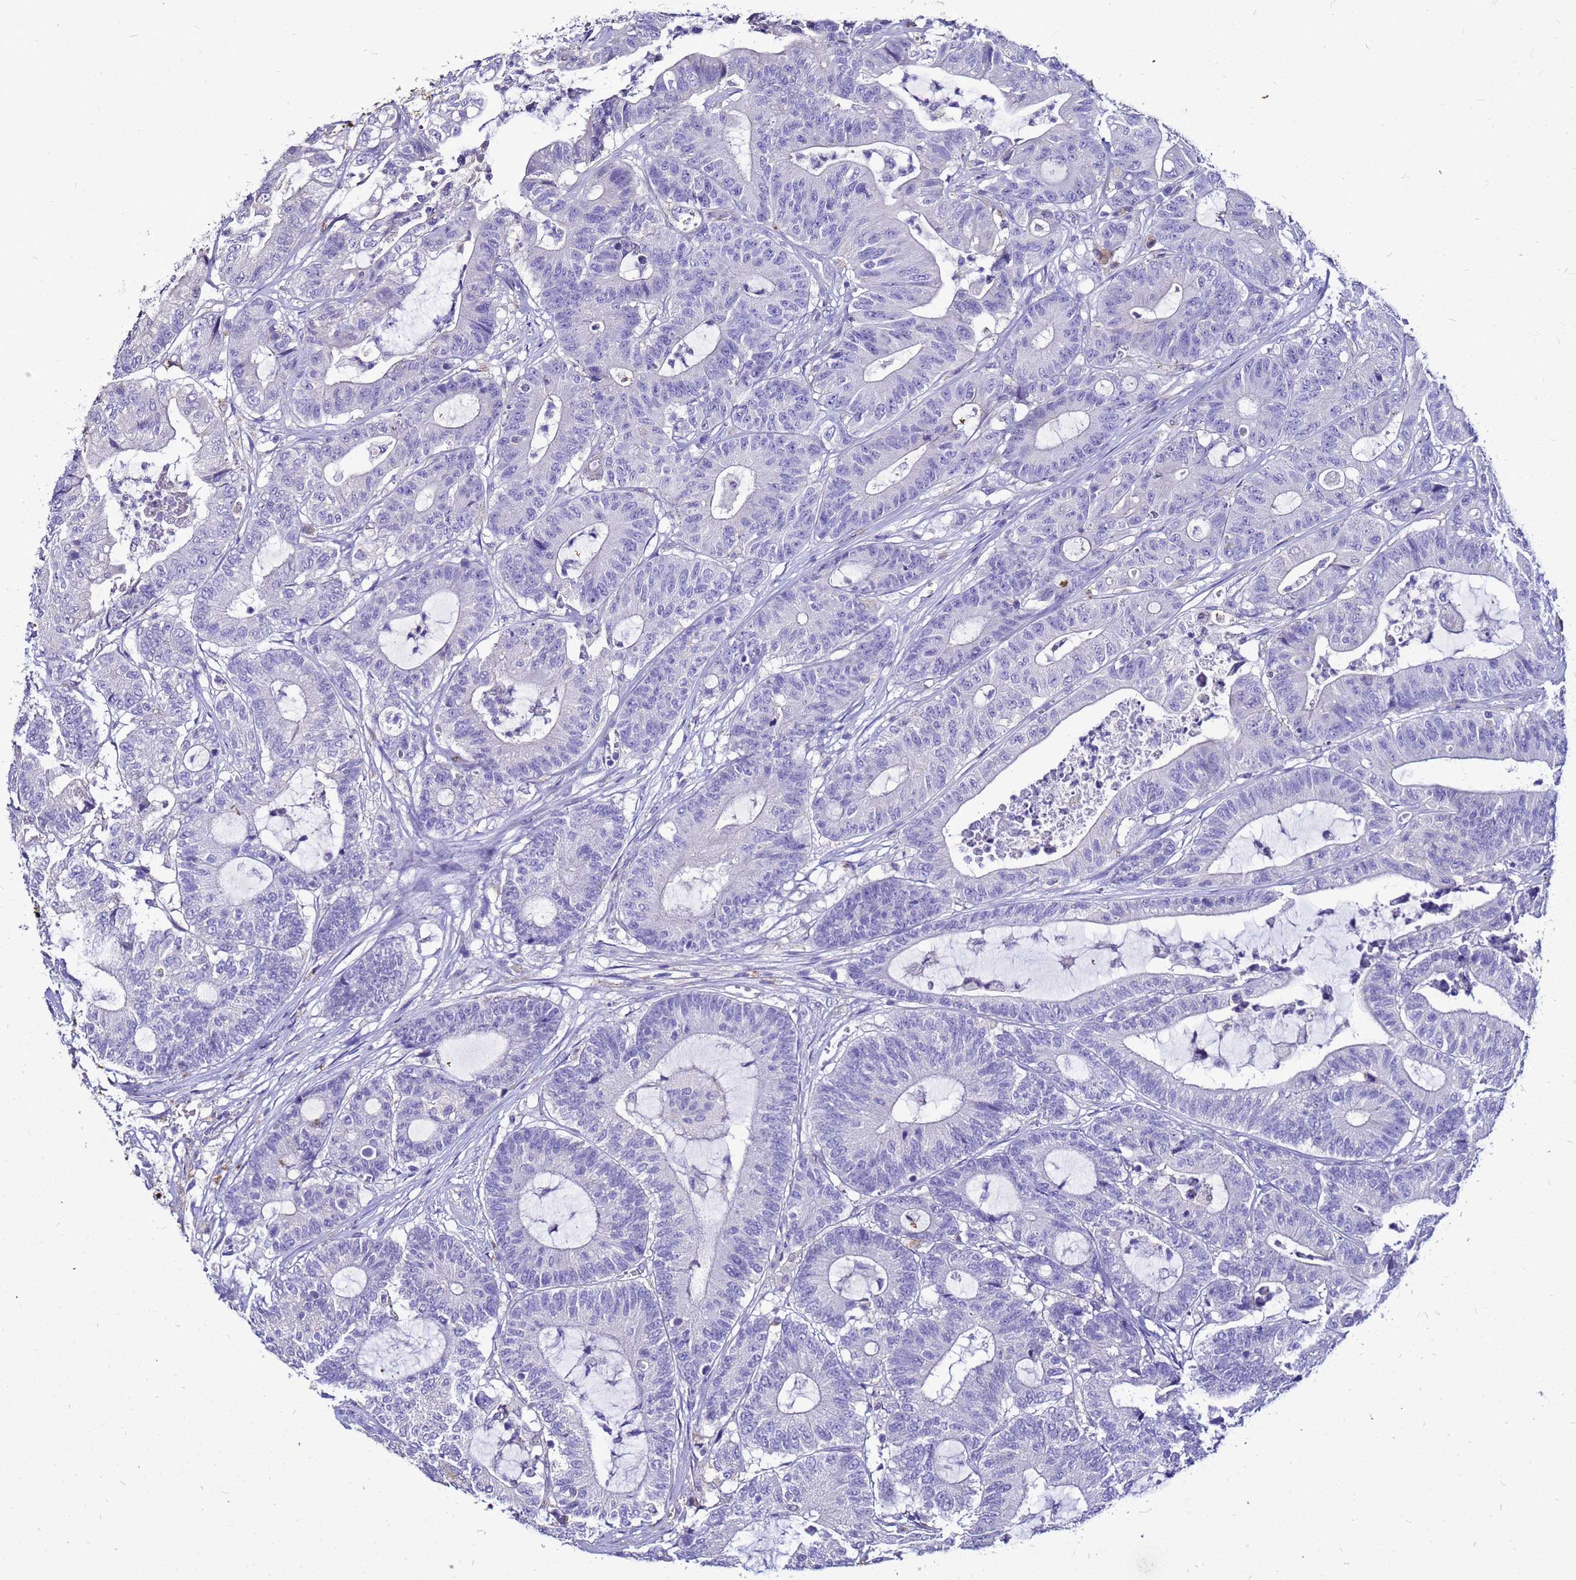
{"staining": {"intensity": "negative", "quantity": "none", "location": "none"}, "tissue": "colorectal cancer", "cell_type": "Tumor cells", "image_type": "cancer", "snomed": [{"axis": "morphology", "description": "Adenocarcinoma, NOS"}, {"axis": "topography", "description": "Colon"}], "caption": "Tumor cells are negative for brown protein staining in colorectal cancer (adenocarcinoma). Brightfield microscopy of immunohistochemistry (IHC) stained with DAB (3,3'-diaminobenzidine) (brown) and hematoxylin (blue), captured at high magnification.", "gene": "S100A2", "patient": {"sex": "female", "age": 84}}